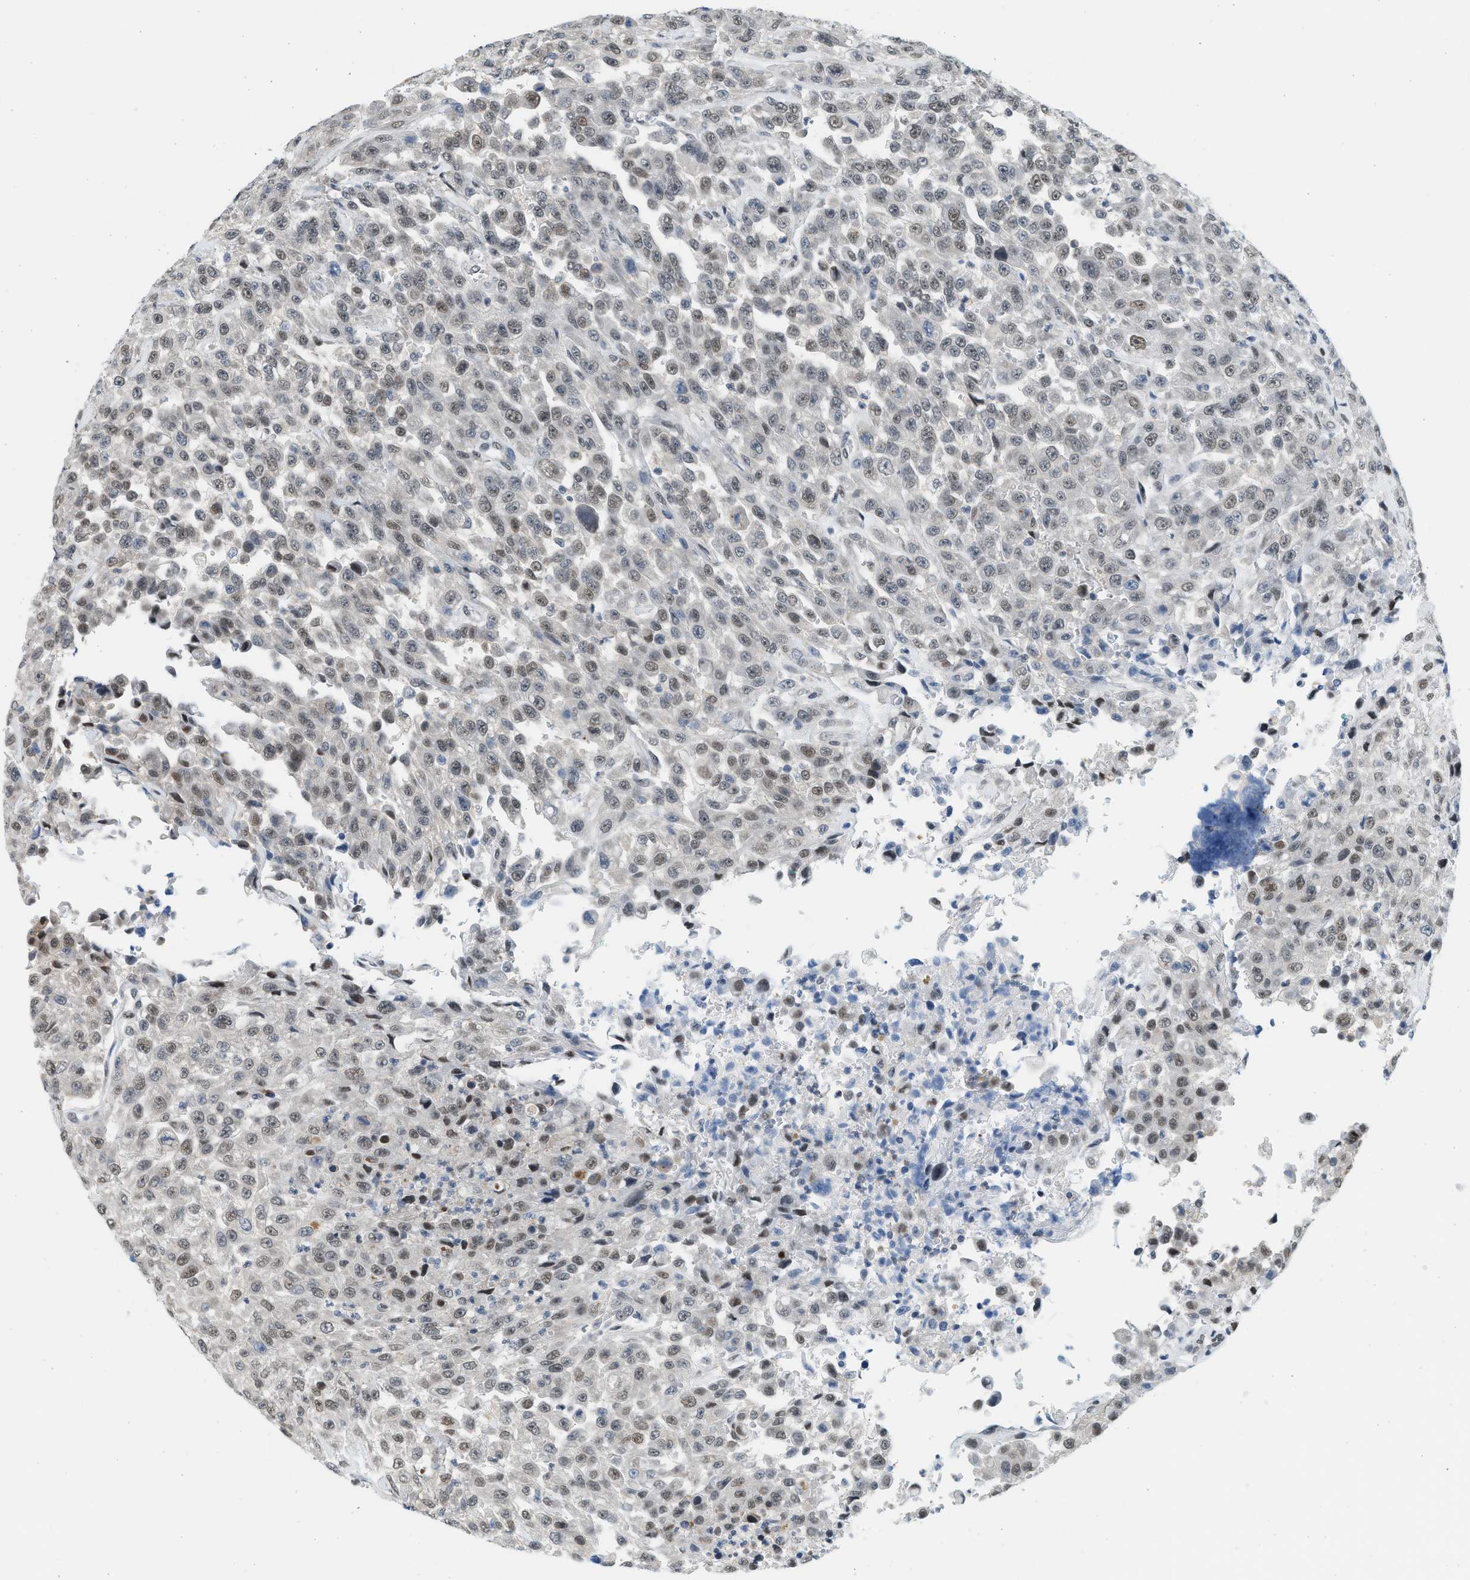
{"staining": {"intensity": "weak", "quantity": ">75%", "location": "nuclear"}, "tissue": "urothelial cancer", "cell_type": "Tumor cells", "image_type": "cancer", "snomed": [{"axis": "morphology", "description": "Urothelial carcinoma, High grade"}, {"axis": "topography", "description": "Urinary bladder"}], "caption": "Immunohistochemical staining of urothelial carcinoma (high-grade) exhibits weak nuclear protein expression in about >75% of tumor cells.", "gene": "HIPK1", "patient": {"sex": "male", "age": 46}}